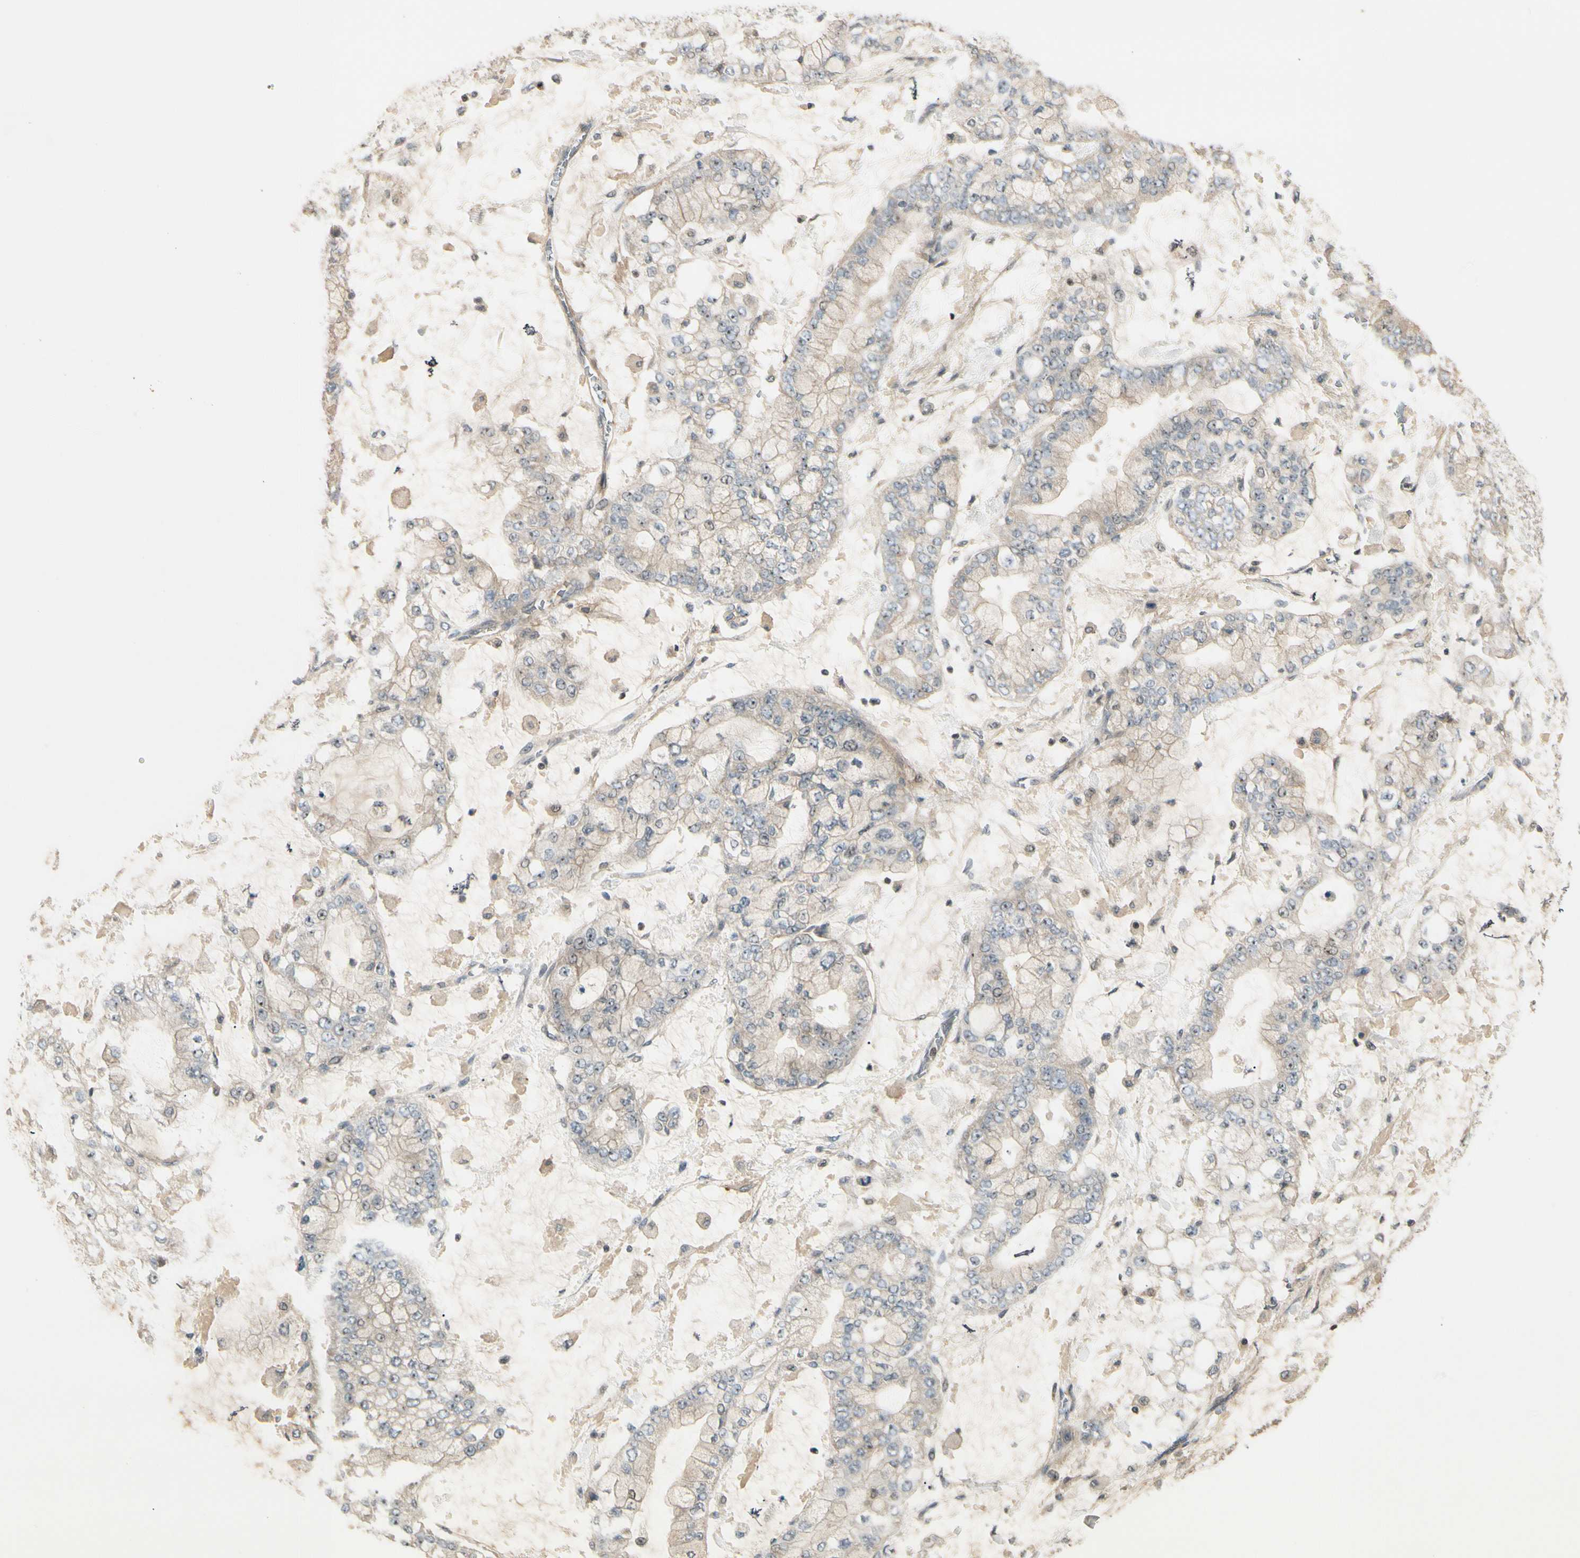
{"staining": {"intensity": "weak", "quantity": ">75%", "location": "cytoplasmic/membranous"}, "tissue": "stomach cancer", "cell_type": "Tumor cells", "image_type": "cancer", "snomed": [{"axis": "morphology", "description": "Normal tissue, NOS"}, {"axis": "morphology", "description": "Adenocarcinoma, NOS"}, {"axis": "topography", "description": "Stomach, upper"}, {"axis": "topography", "description": "Stomach"}], "caption": "Brown immunohistochemical staining in adenocarcinoma (stomach) shows weak cytoplasmic/membranous staining in approximately >75% of tumor cells.", "gene": "NFYA", "patient": {"sex": "male", "age": 76}}